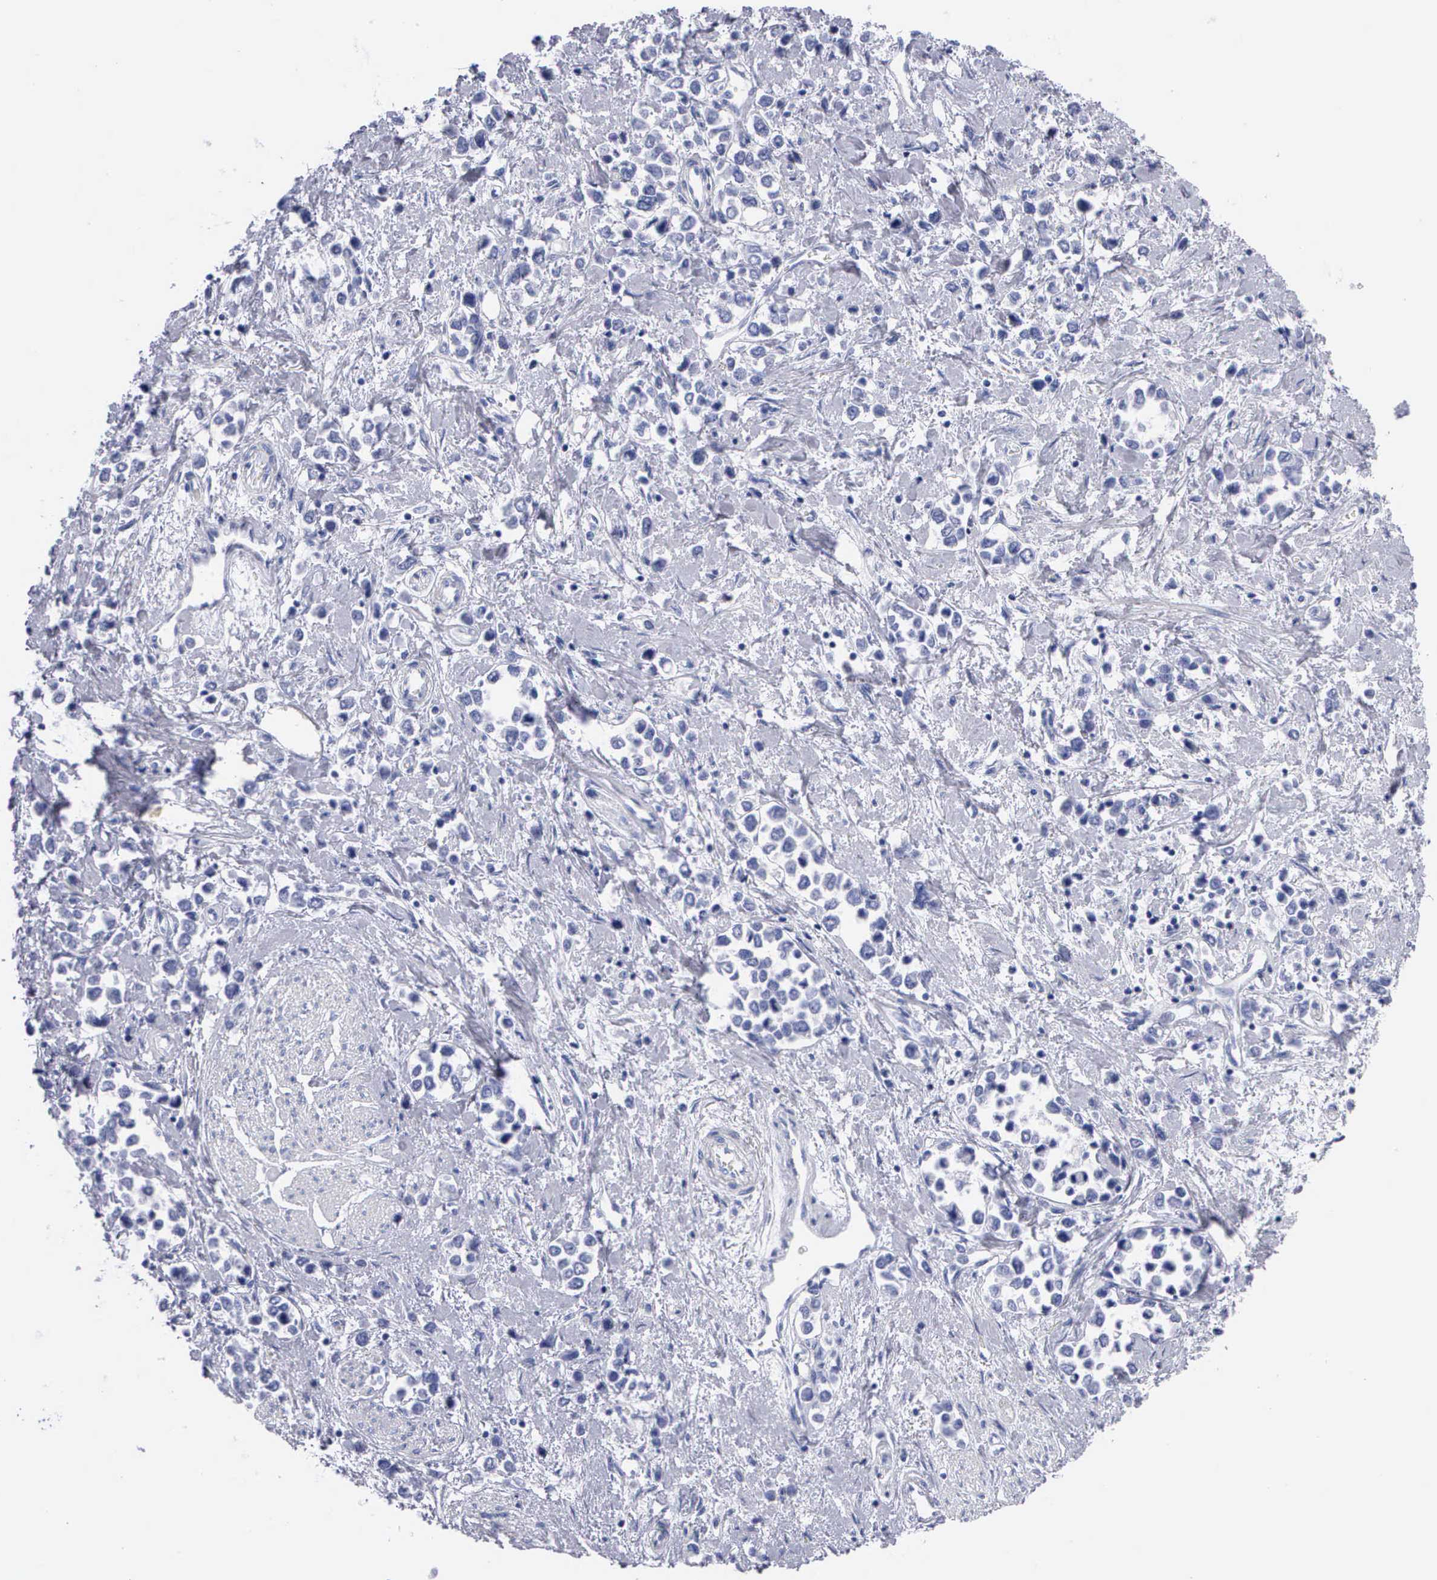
{"staining": {"intensity": "negative", "quantity": "none", "location": "none"}, "tissue": "stomach cancer", "cell_type": "Tumor cells", "image_type": "cancer", "snomed": [{"axis": "morphology", "description": "Adenocarcinoma, NOS"}, {"axis": "topography", "description": "Stomach, upper"}], "caption": "DAB (3,3'-diaminobenzidine) immunohistochemical staining of stomach cancer (adenocarcinoma) displays no significant staining in tumor cells.", "gene": "CYP19A1", "patient": {"sex": "male", "age": 76}}